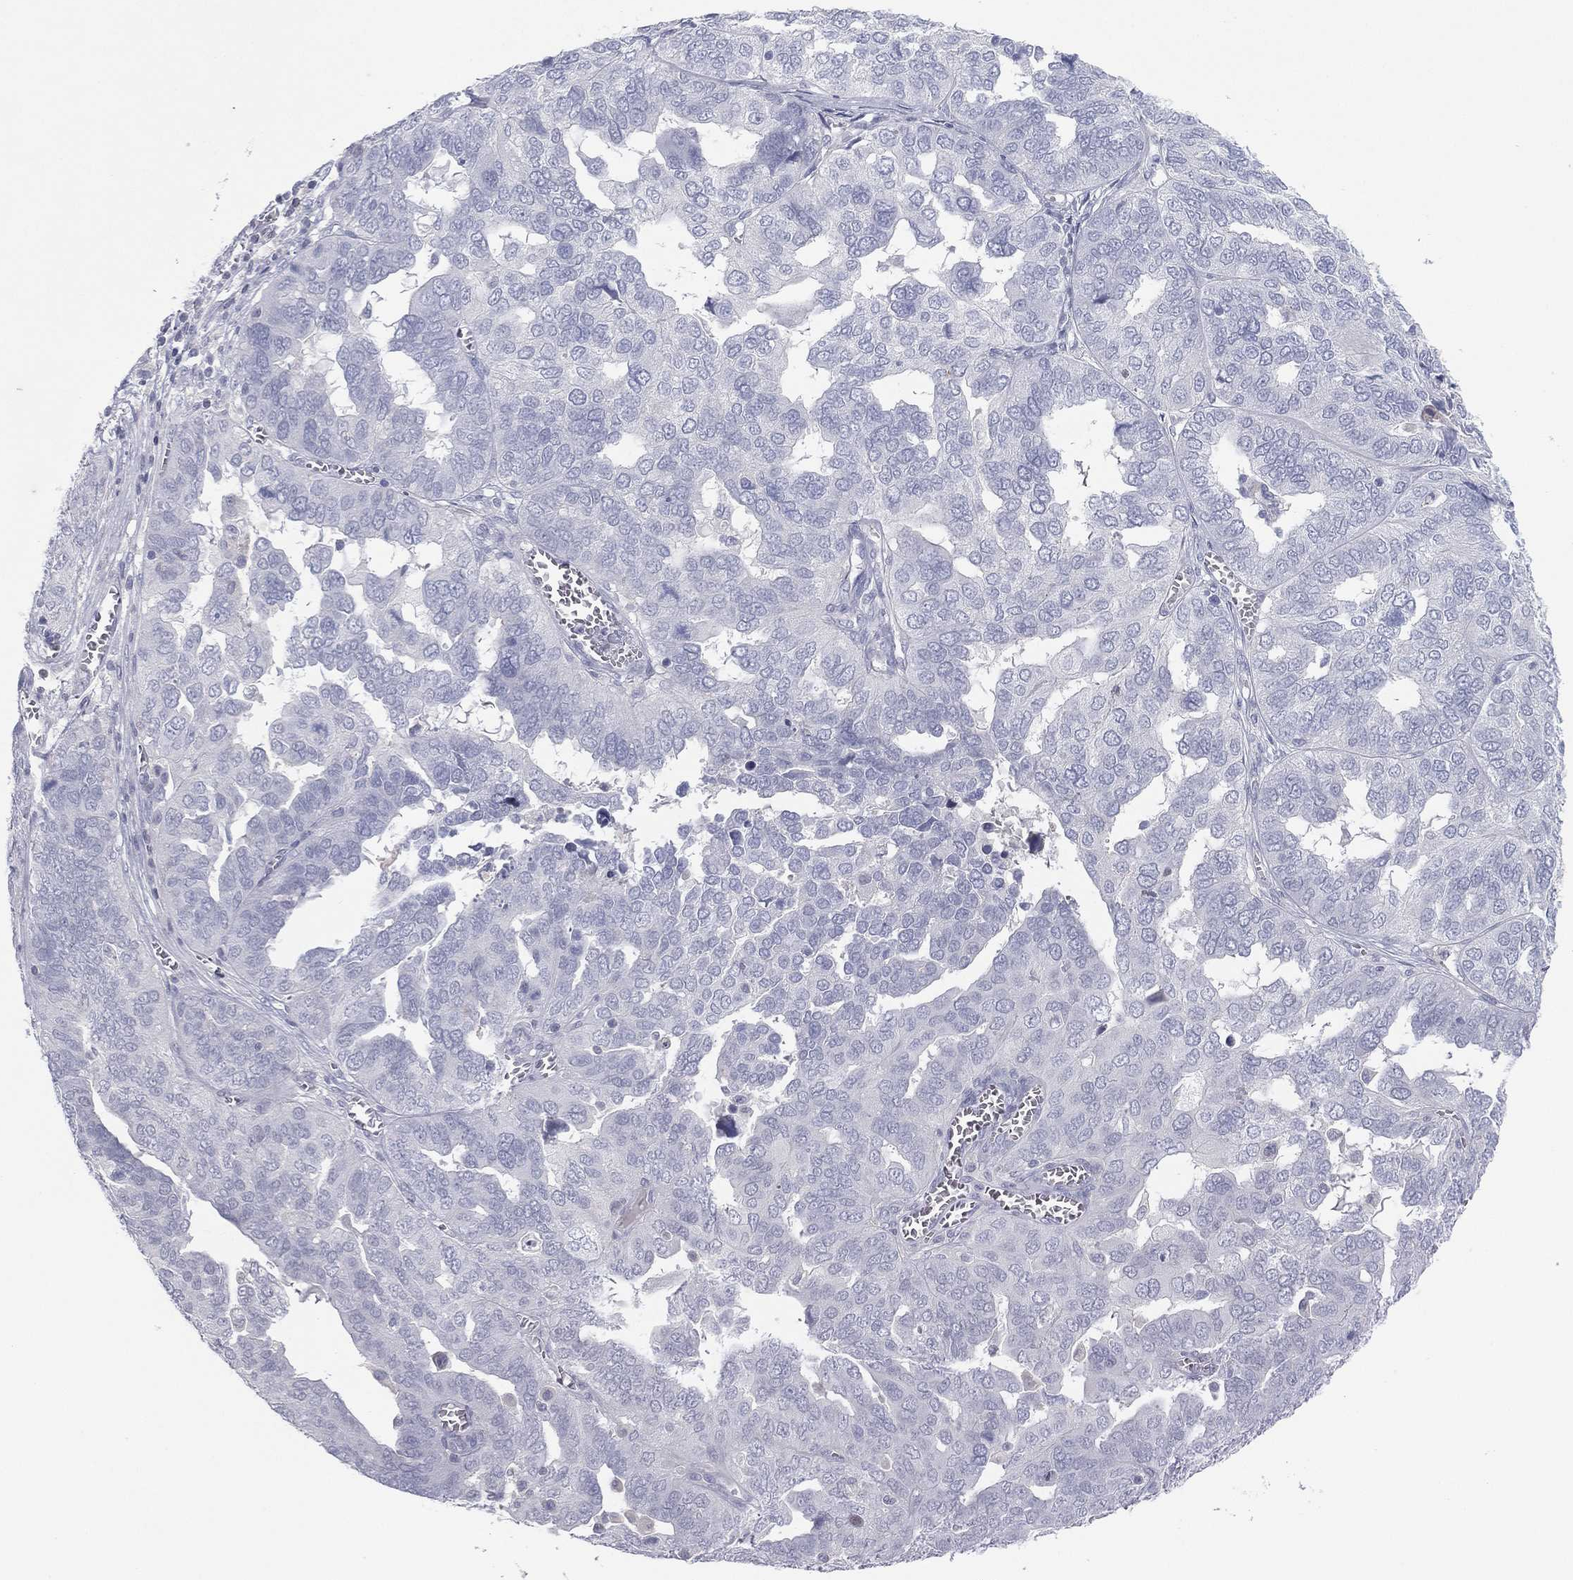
{"staining": {"intensity": "negative", "quantity": "none", "location": "none"}, "tissue": "ovarian cancer", "cell_type": "Tumor cells", "image_type": "cancer", "snomed": [{"axis": "morphology", "description": "Carcinoma, endometroid"}, {"axis": "topography", "description": "Soft tissue"}, {"axis": "topography", "description": "Ovary"}], "caption": "A micrograph of human ovarian cancer (endometroid carcinoma) is negative for staining in tumor cells. The staining was performed using DAB (3,3'-diaminobenzidine) to visualize the protein expression in brown, while the nuclei were stained in blue with hematoxylin (Magnification: 20x).", "gene": "CPT1B", "patient": {"sex": "female", "age": 52}}